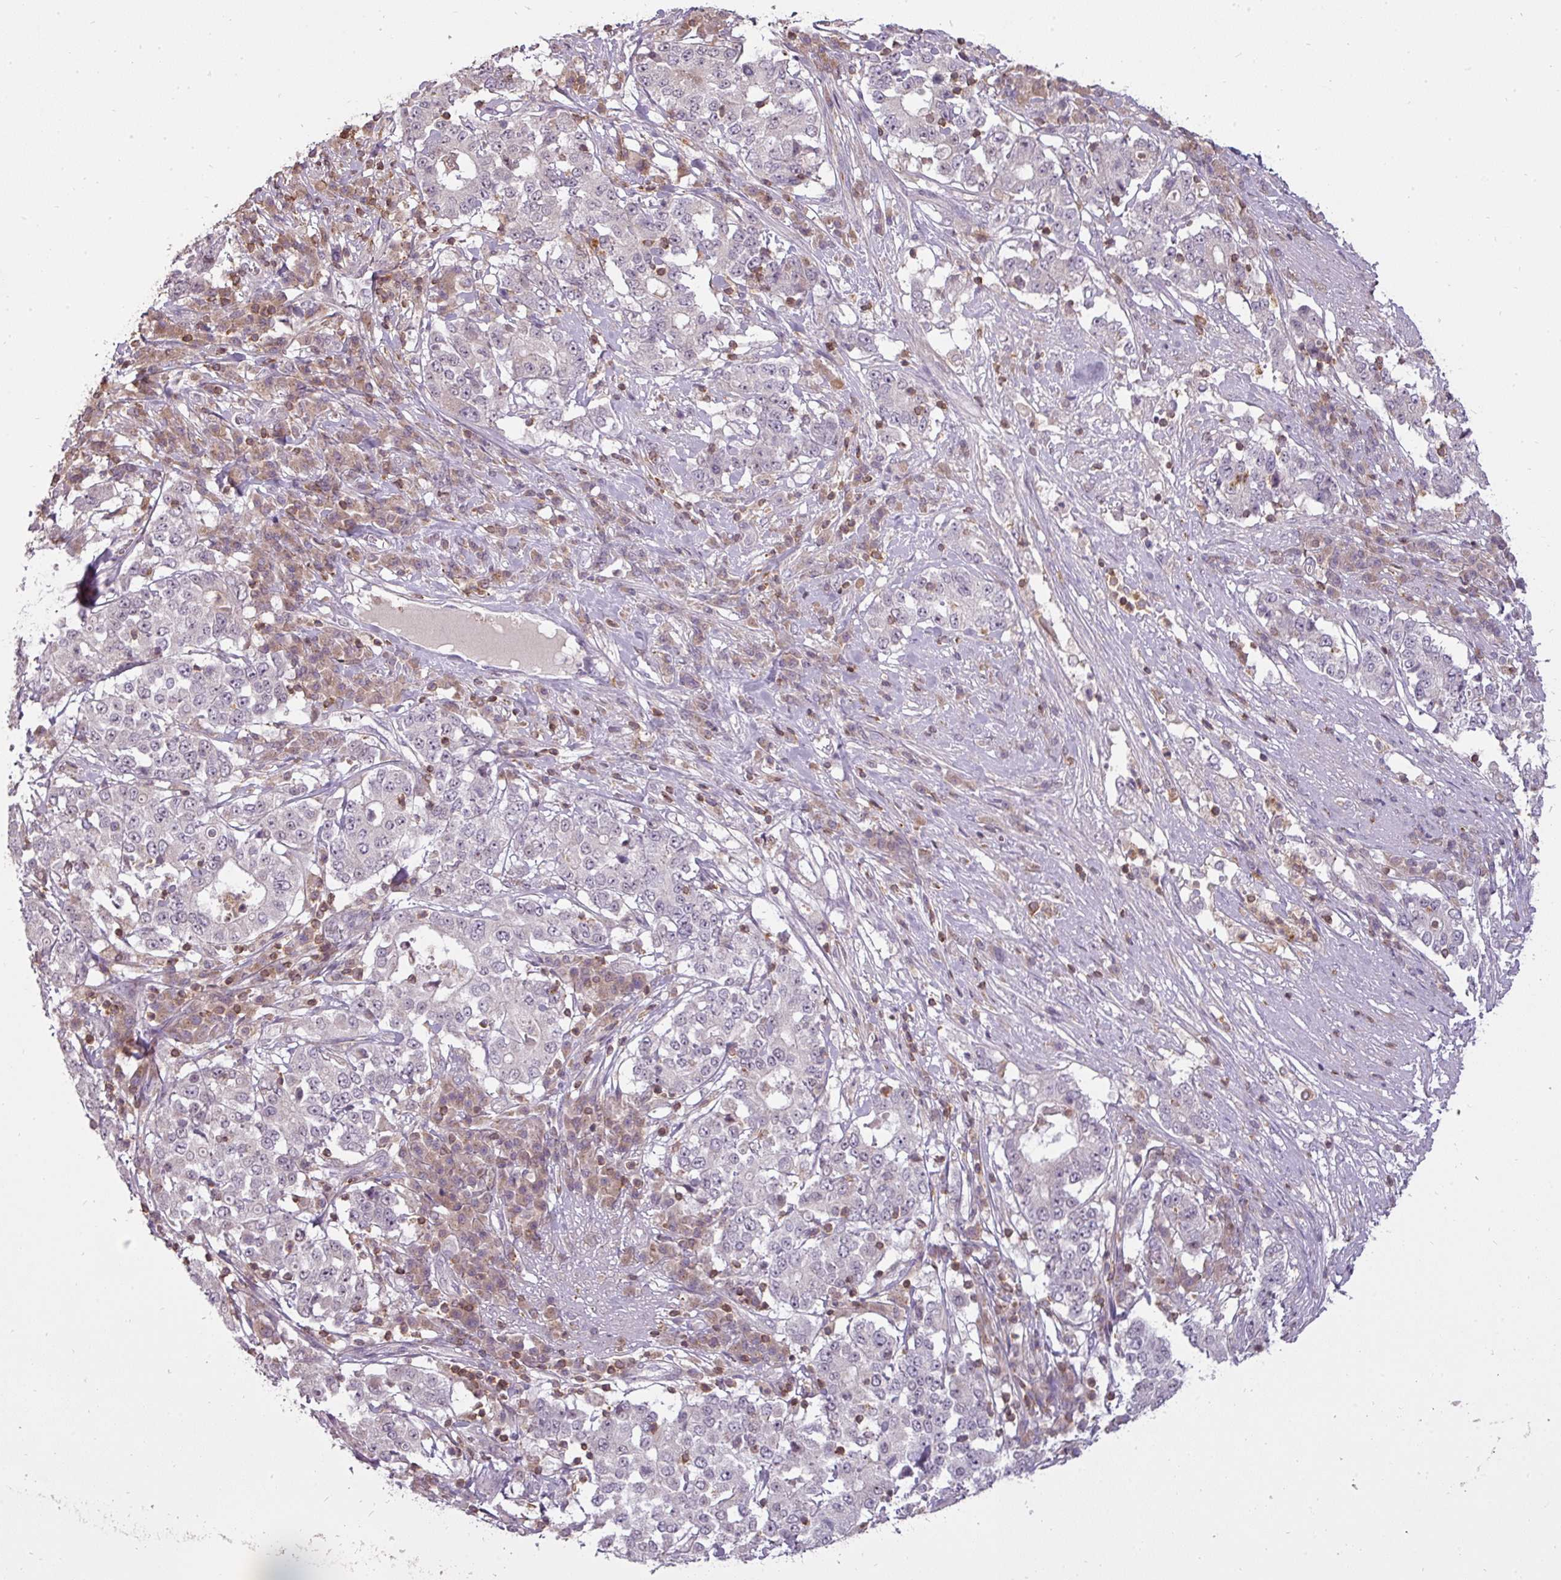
{"staining": {"intensity": "negative", "quantity": "none", "location": "none"}, "tissue": "stomach cancer", "cell_type": "Tumor cells", "image_type": "cancer", "snomed": [{"axis": "morphology", "description": "Adenocarcinoma, NOS"}, {"axis": "topography", "description": "Stomach"}], "caption": "Immunohistochemical staining of human stomach cancer (adenocarcinoma) demonstrates no significant staining in tumor cells.", "gene": "STK4", "patient": {"sex": "male", "age": 59}}